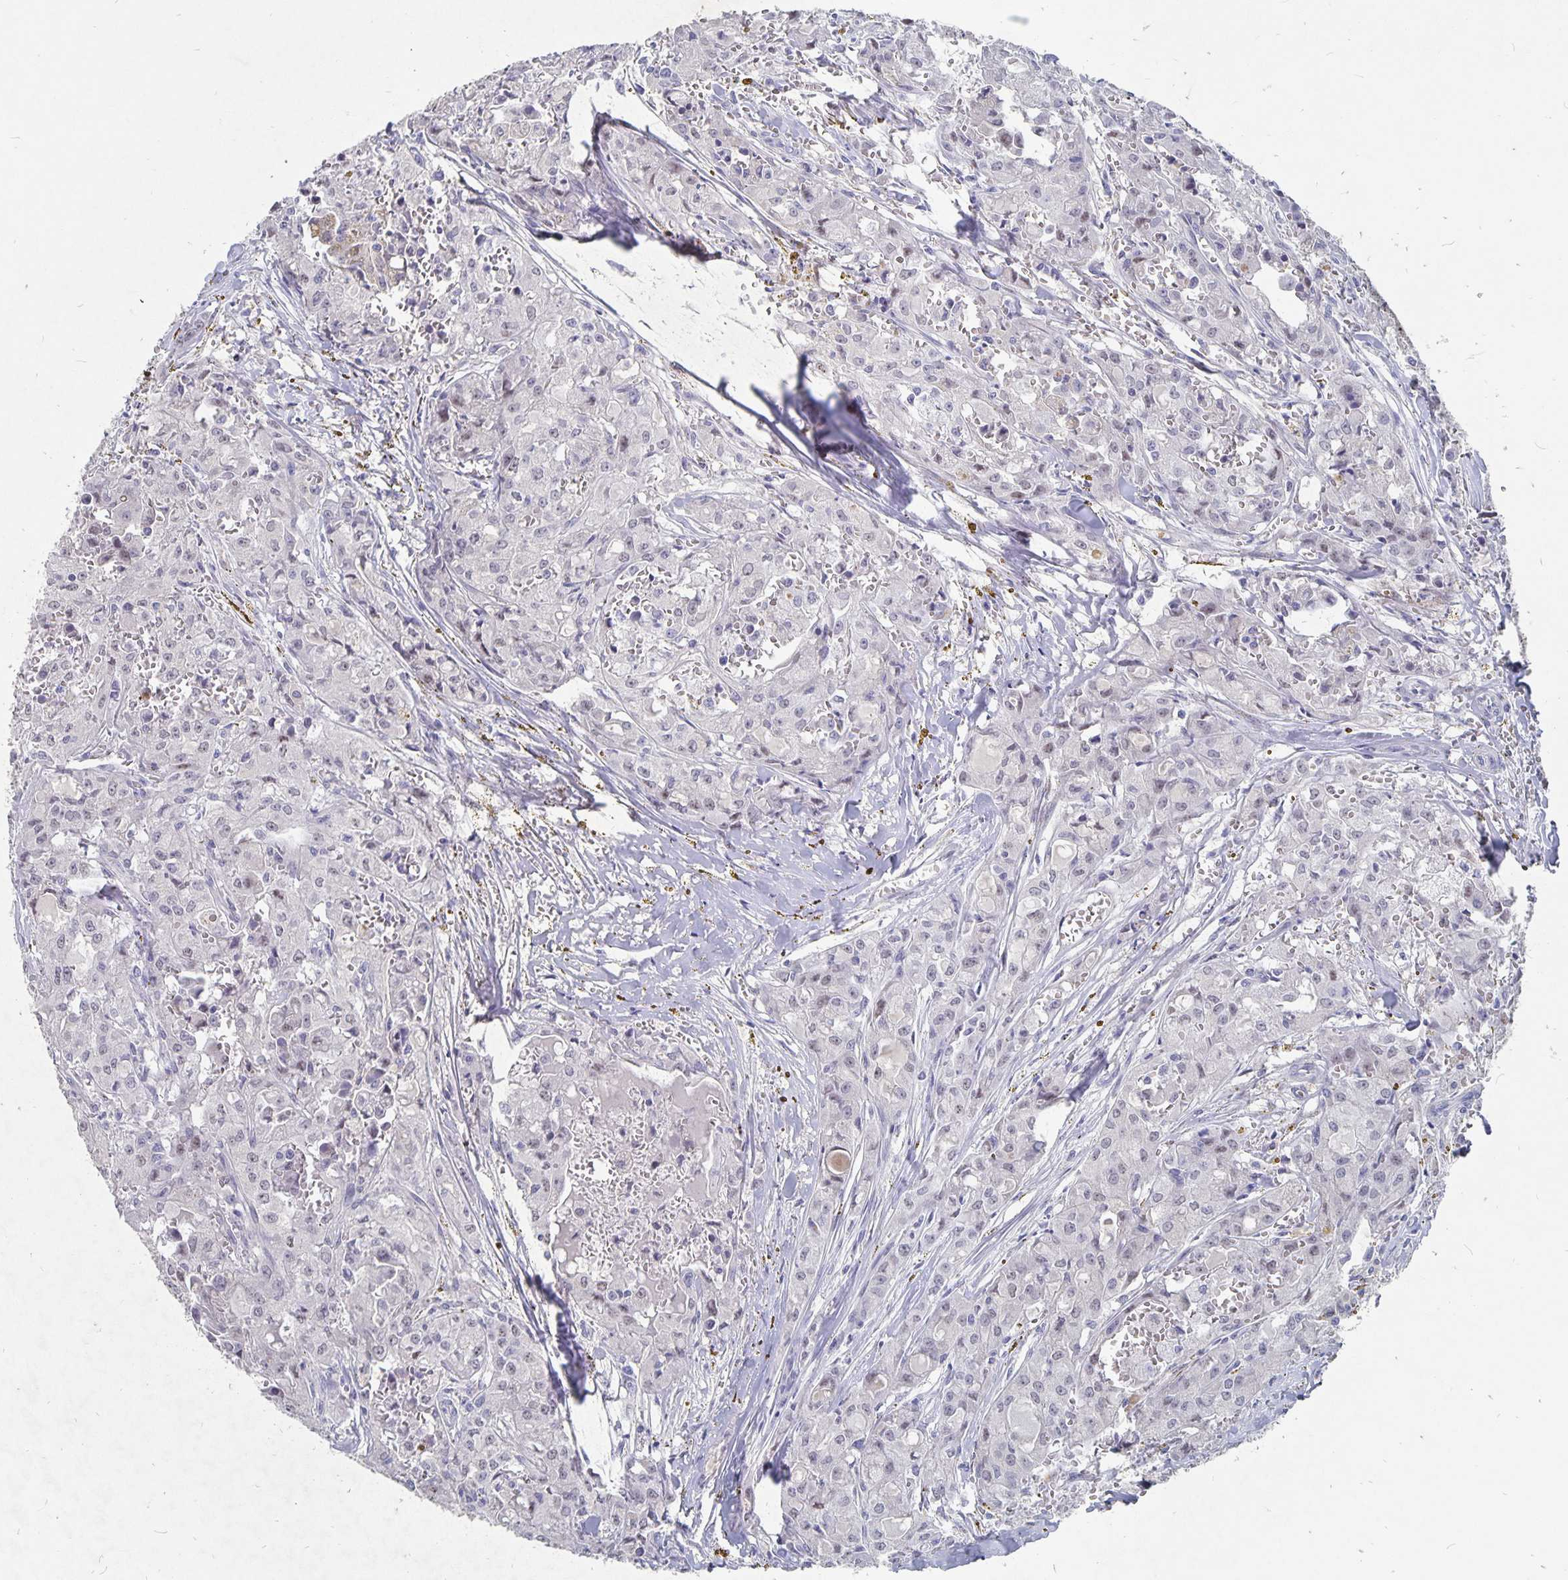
{"staining": {"intensity": "negative", "quantity": "none", "location": "none"}, "tissue": "head and neck cancer", "cell_type": "Tumor cells", "image_type": "cancer", "snomed": [{"axis": "morphology", "description": "Adenocarcinoma, NOS"}, {"axis": "topography", "description": "Head-Neck"}], "caption": "Tumor cells are negative for protein expression in human head and neck cancer (adenocarcinoma). (Immunohistochemistry (ihc), brightfield microscopy, high magnification).", "gene": "SMOC1", "patient": {"sex": "male", "age": 64}}